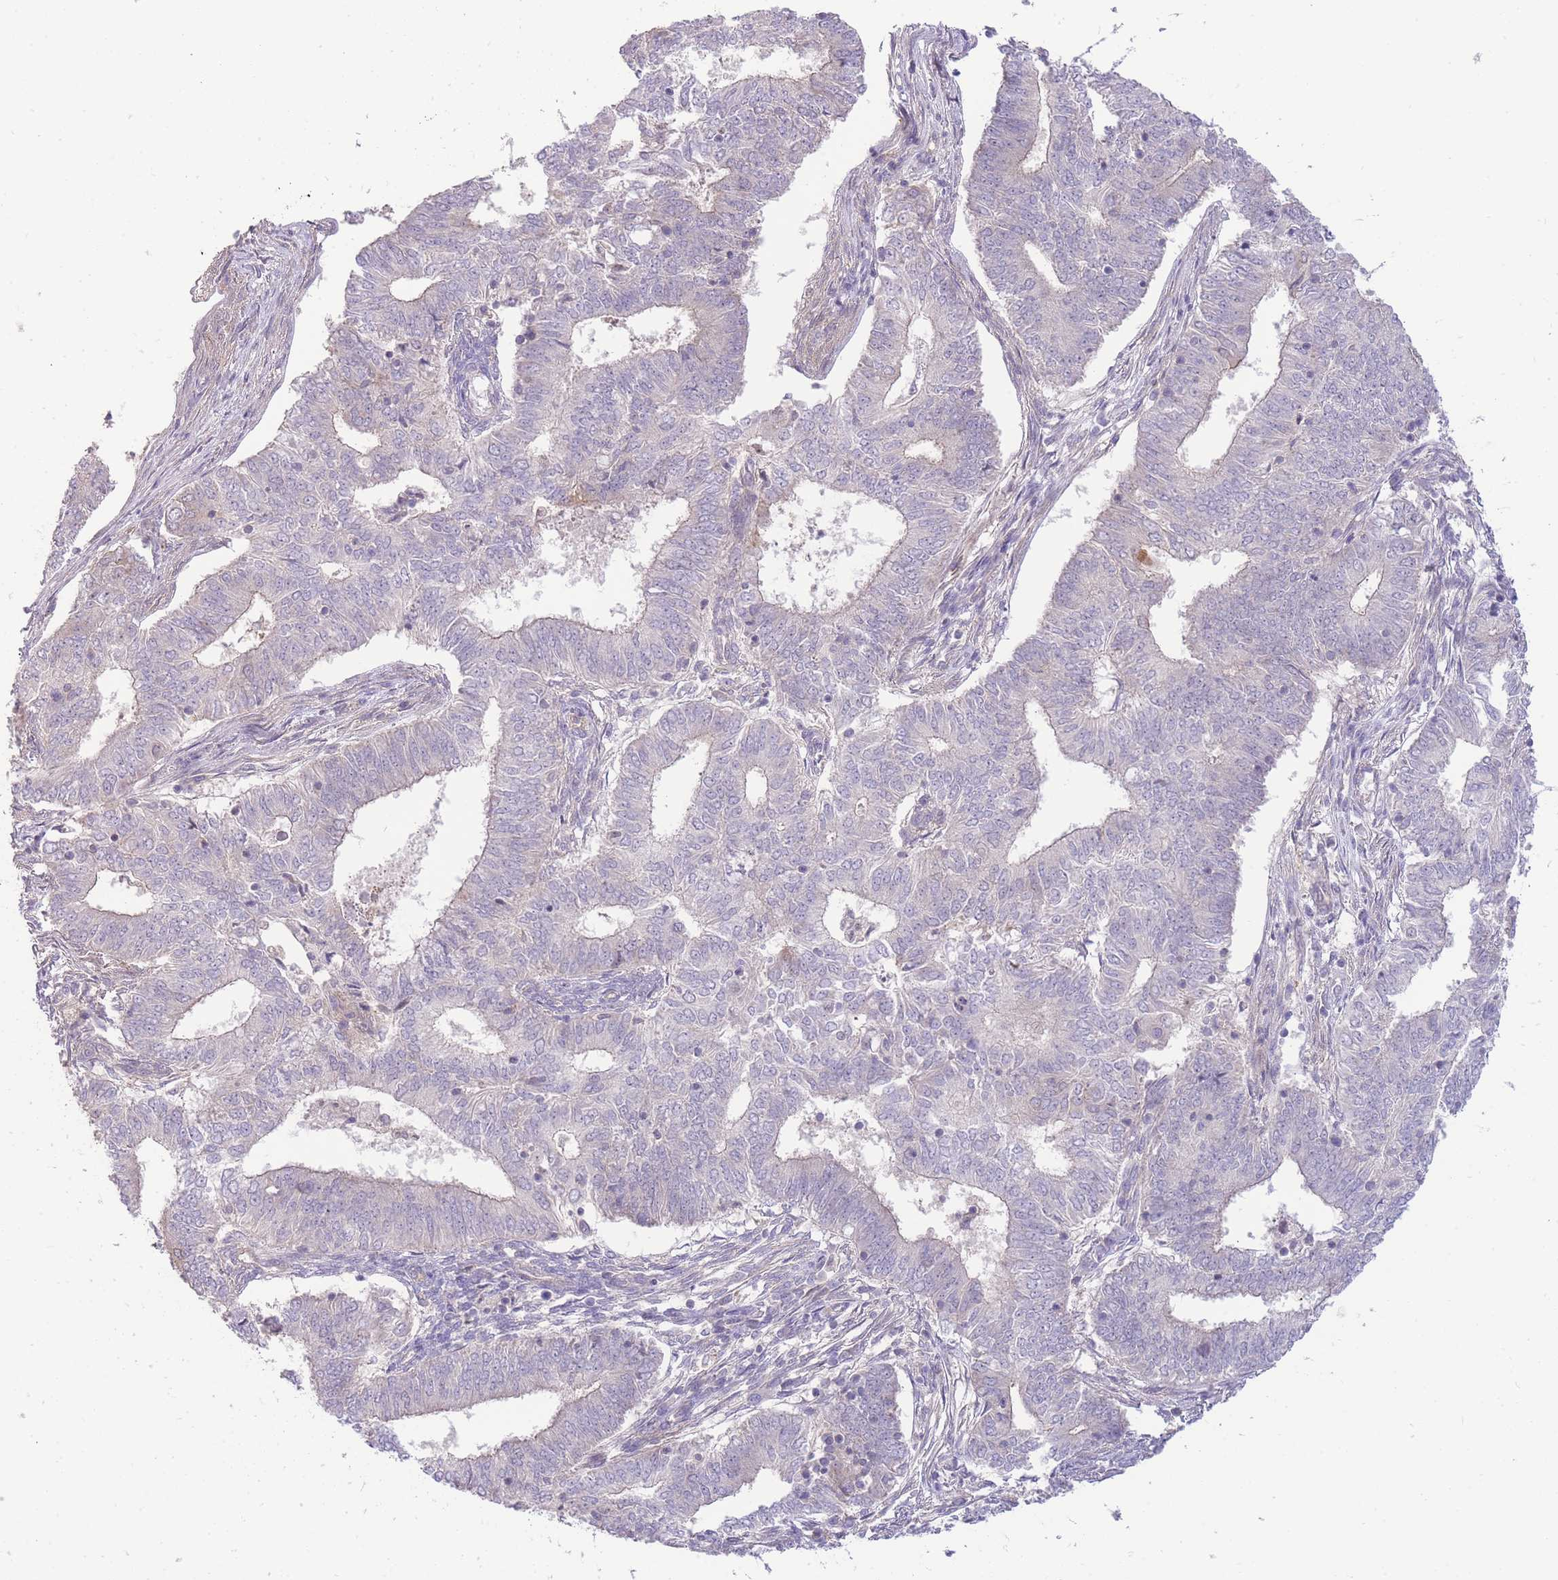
{"staining": {"intensity": "negative", "quantity": "none", "location": "none"}, "tissue": "endometrial cancer", "cell_type": "Tumor cells", "image_type": "cancer", "snomed": [{"axis": "morphology", "description": "Adenocarcinoma, NOS"}, {"axis": "topography", "description": "Endometrium"}], "caption": "Human endometrial cancer stained for a protein using immunohistochemistry displays no staining in tumor cells.", "gene": "SMC6", "patient": {"sex": "female", "age": 62}}